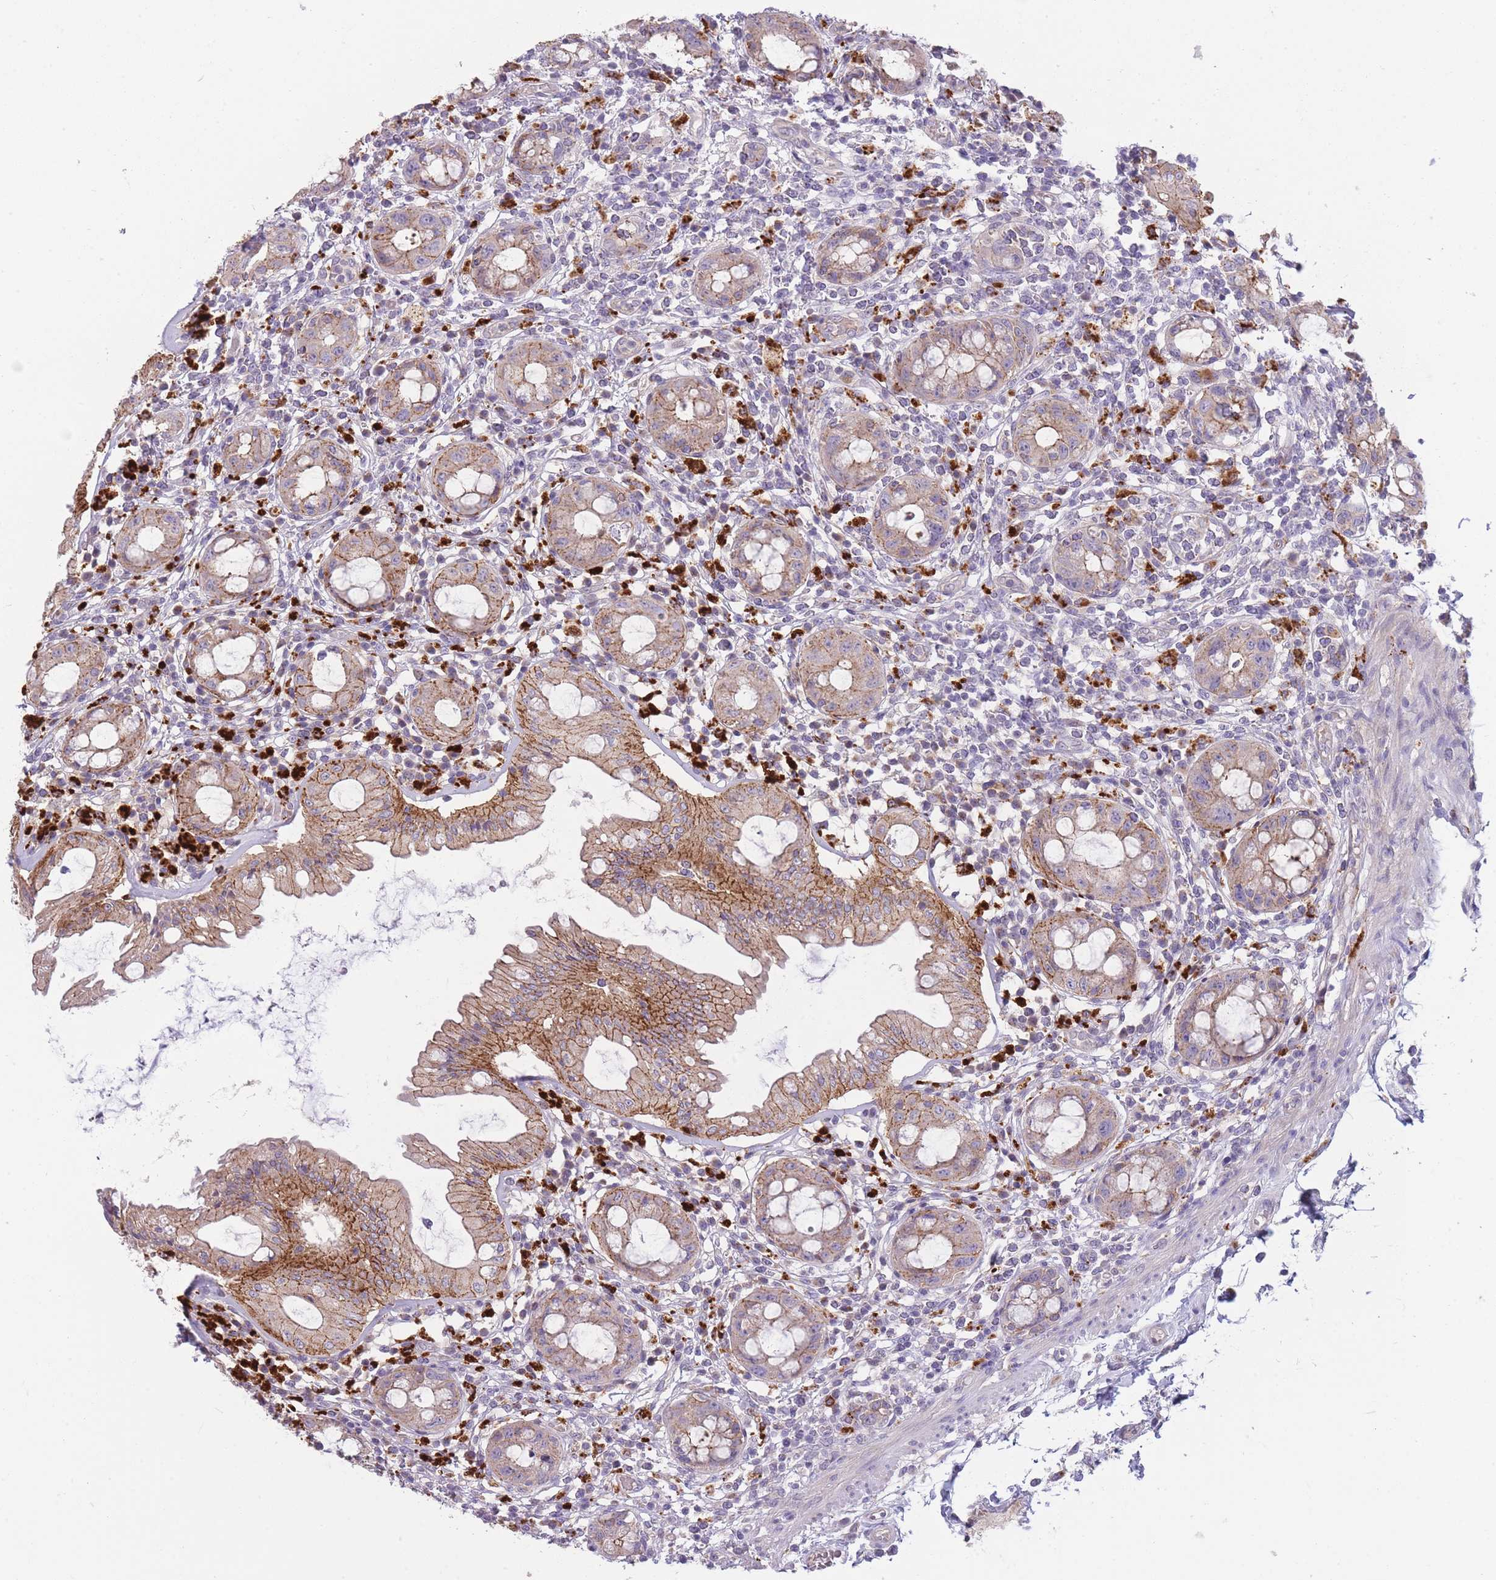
{"staining": {"intensity": "moderate", "quantity": ">75%", "location": "cytoplasmic/membranous"}, "tissue": "rectum", "cell_type": "Glandular cells", "image_type": "normal", "snomed": [{"axis": "morphology", "description": "Normal tissue, NOS"}, {"axis": "topography", "description": "Rectum"}], "caption": "This image reveals immunohistochemistry (IHC) staining of unremarkable rectum, with medium moderate cytoplasmic/membranous expression in approximately >75% of glandular cells.", "gene": "TRIM61", "patient": {"sex": "female", "age": 57}}